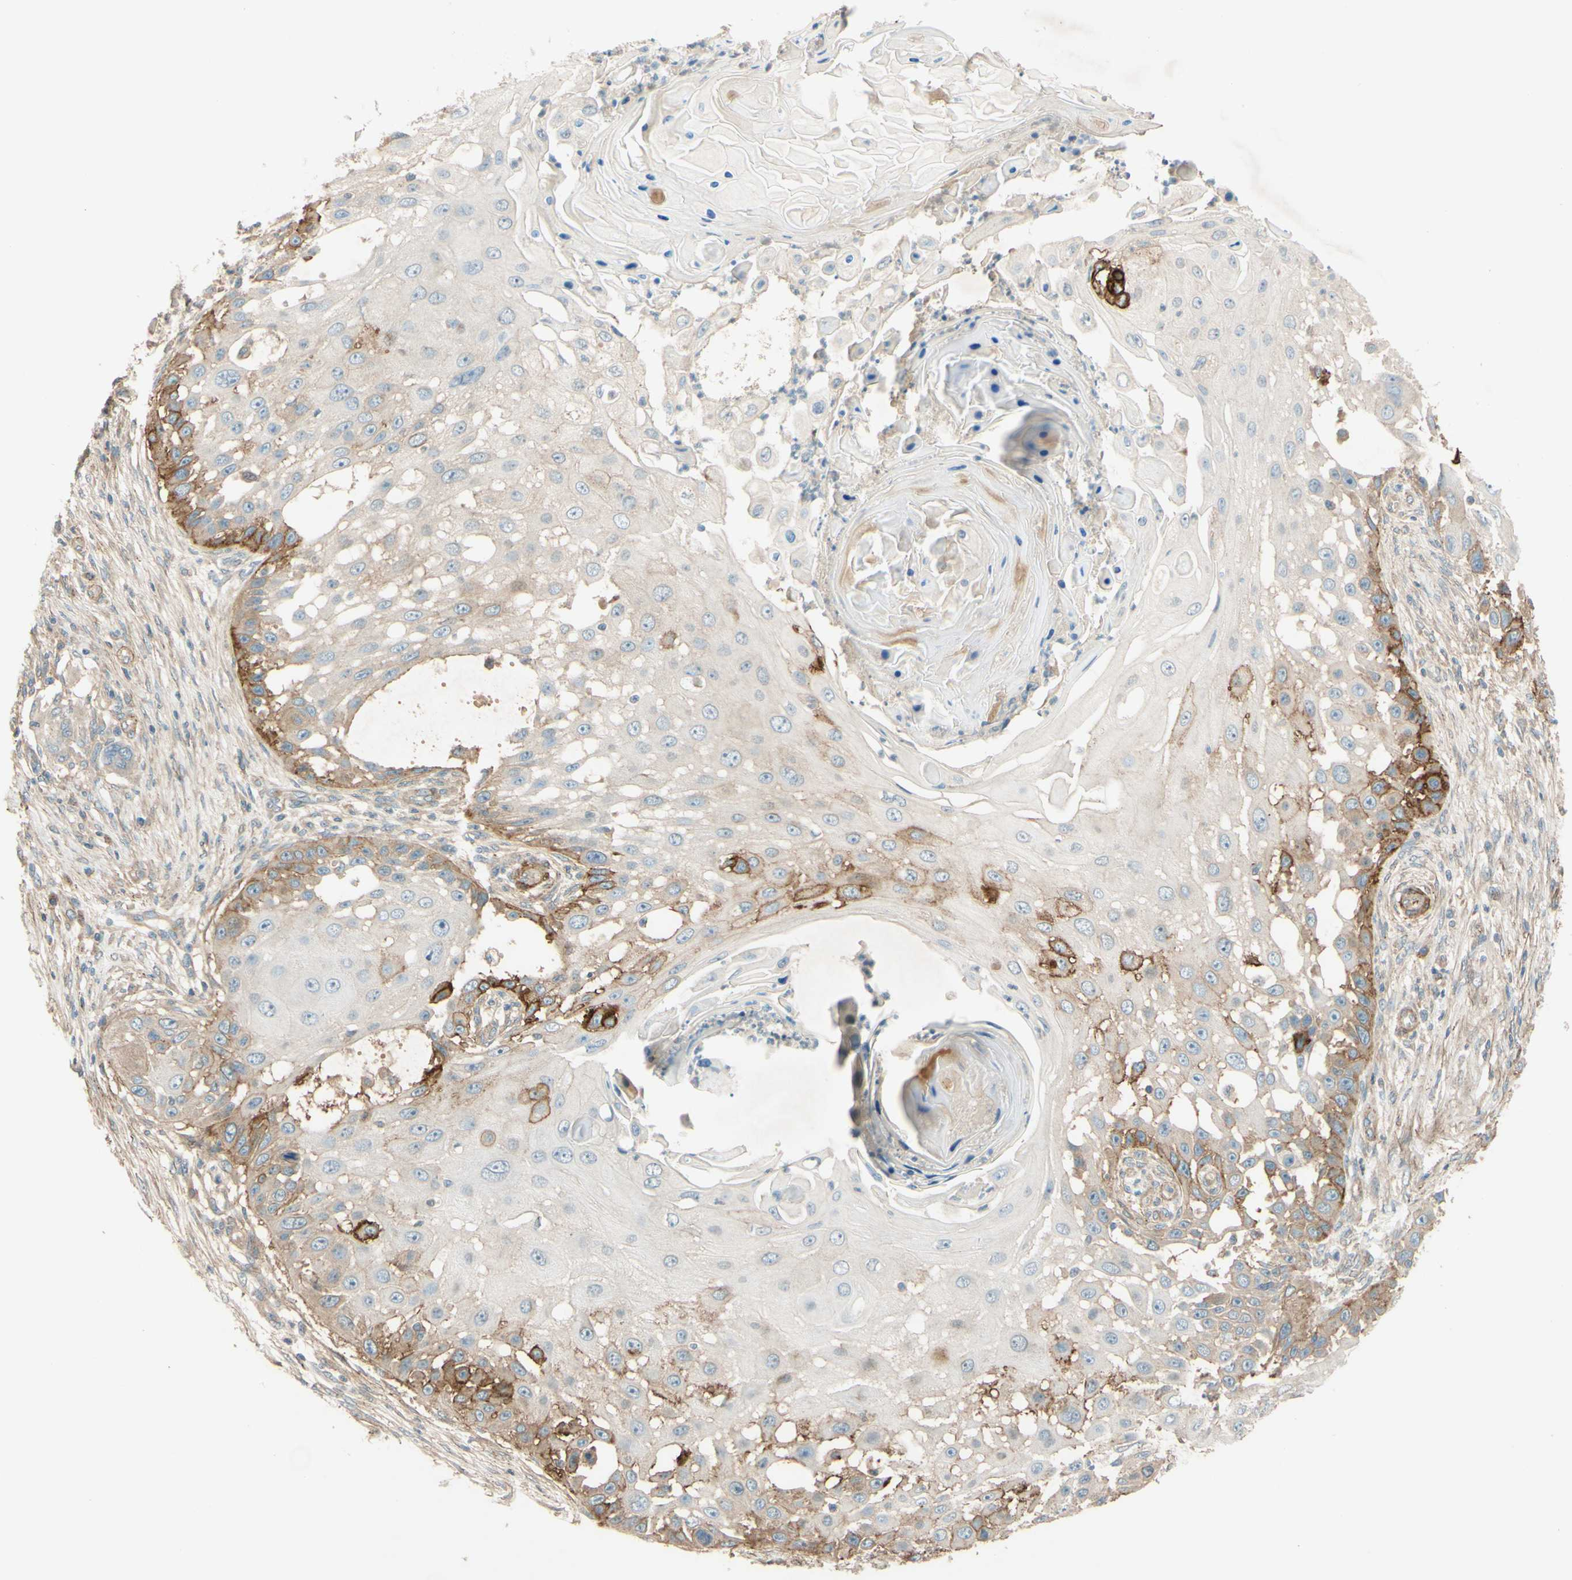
{"staining": {"intensity": "weak", "quantity": "<25%", "location": "cytoplasmic/membranous"}, "tissue": "skin cancer", "cell_type": "Tumor cells", "image_type": "cancer", "snomed": [{"axis": "morphology", "description": "Squamous cell carcinoma, NOS"}, {"axis": "topography", "description": "Skin"}], "caption": "This image is of skin cancer (squamous cell carcinoma) stained with IHC to label a protein in brown with the nuclei are counter-stained blue. There is no staining in tumor cells.", "gene": "ADAM17", "patient": {"sex": "female", "age": 44}}